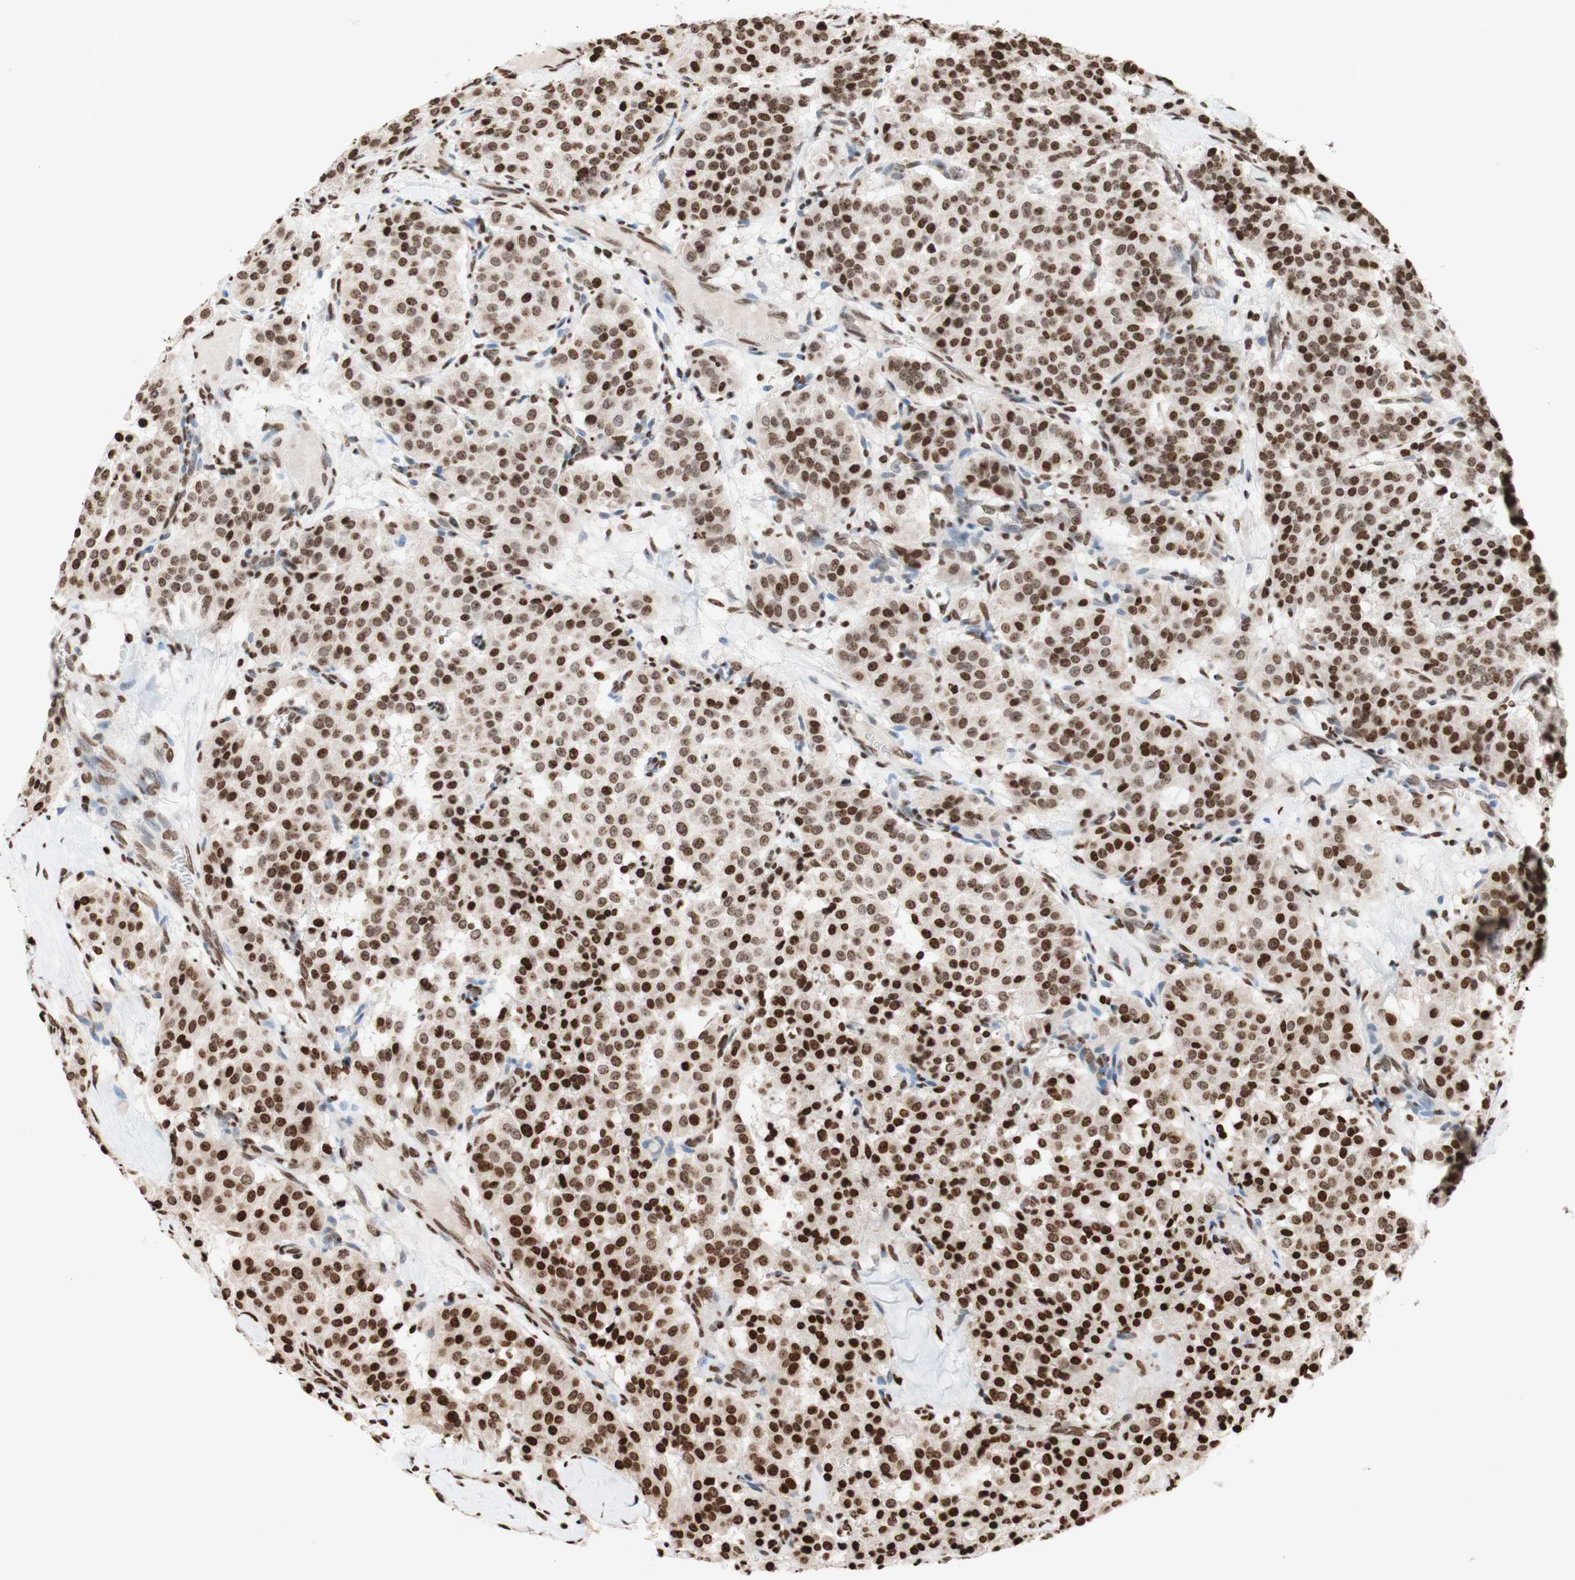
{"staining": {"intensity": "strong", "quantity": ">75%", "location": "nuclear"}, "tissue": "carcinoid", "cell_type": "Tumor cells", "image_type": "cancer", "snomed": [{"axis": "morphology", "description": "Carcinoid, malignant, NOS"}, {"axis": "topography", "description": "Lung"}], "caption": "Immunohistochemistry (DAB) staining of human carcinoid reveals strong nuclear protein staining in approximately >75% of tumor cells.", "gene": "NCOA3", "patient": {"sex": "male", "age": 30}}